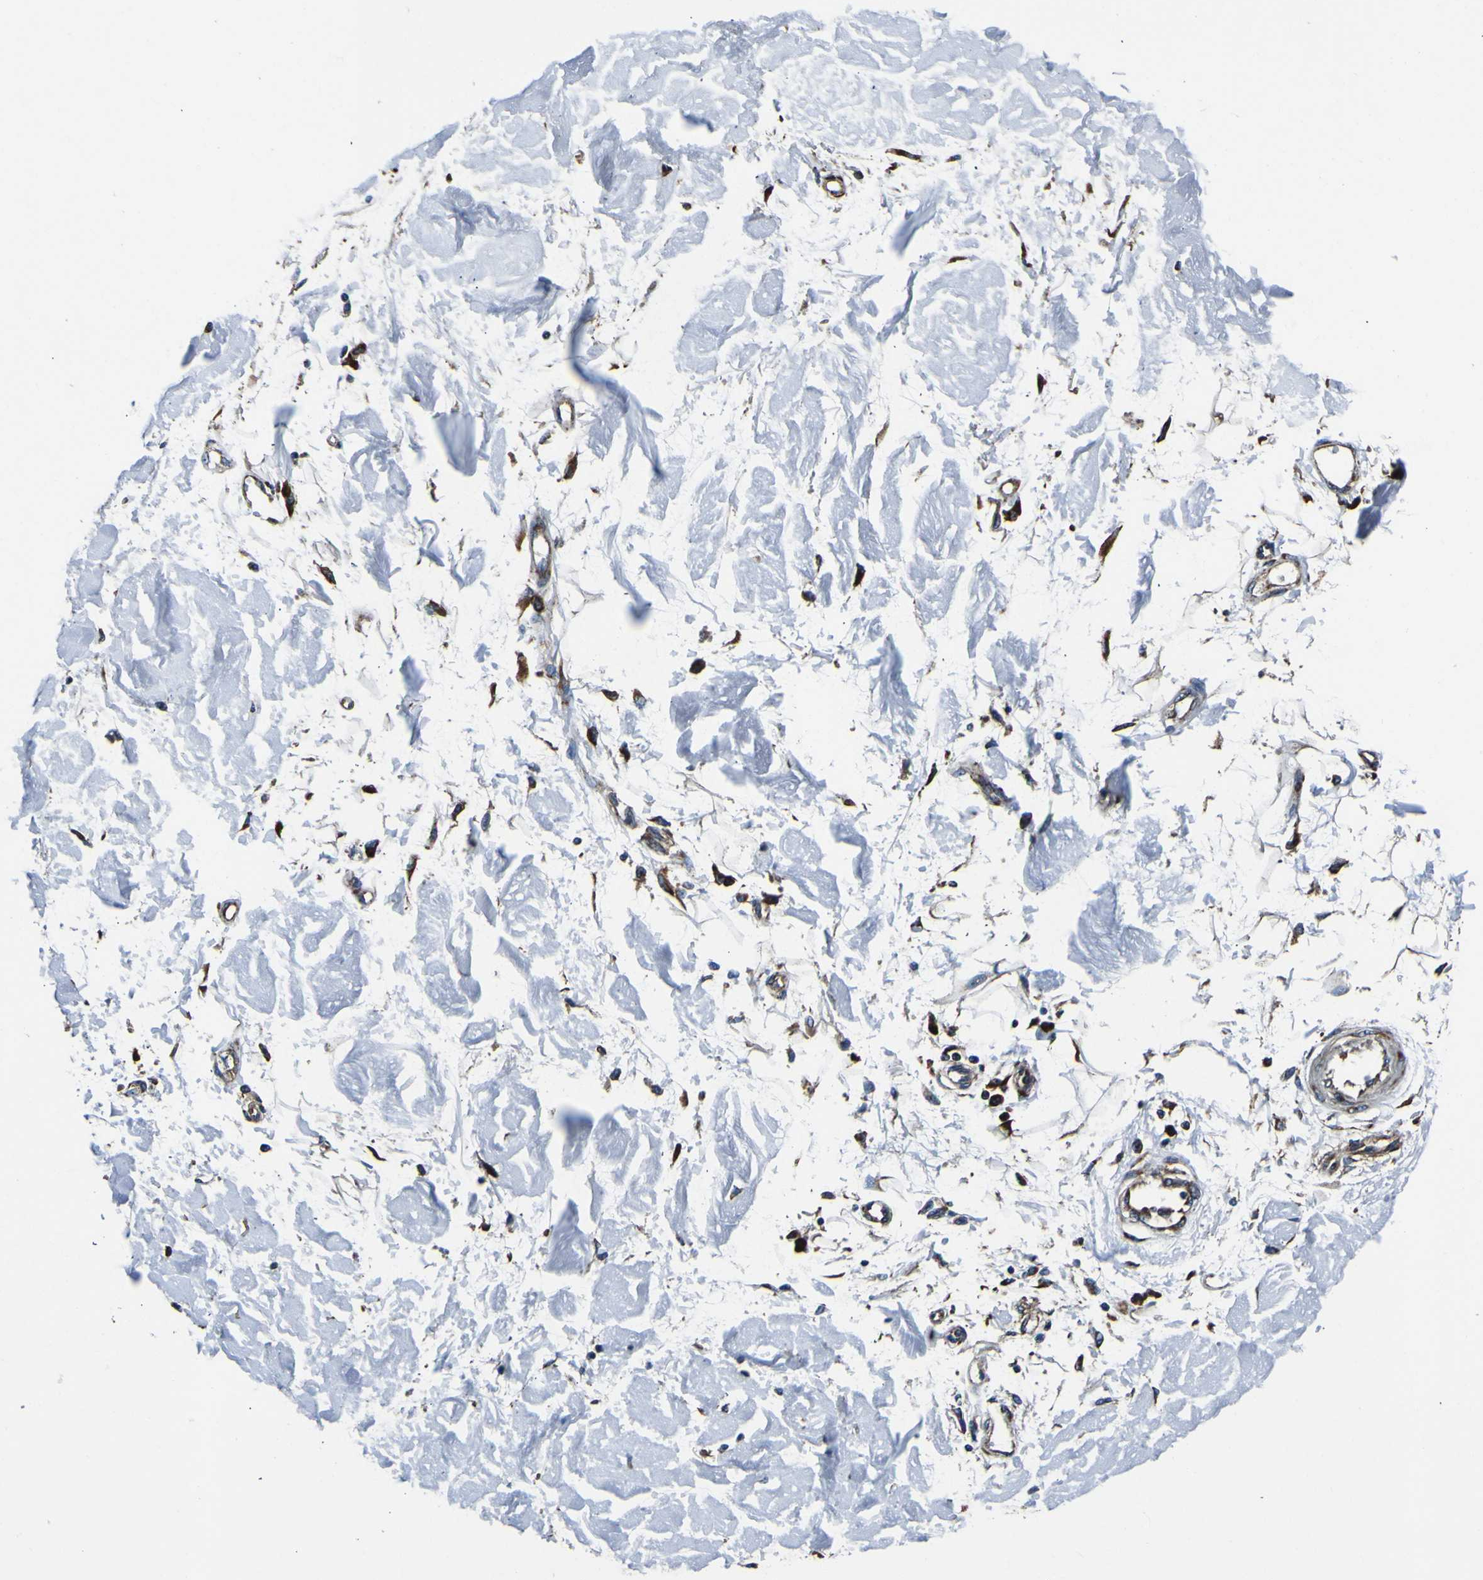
{"staining": {"intensity": "weak", "quantity": "25%-75%", "location": "cytoplasmic/membranous"}, "tissue": "adipose tissue", "cell_type": "Adipocytes", "image_type": "normal", "snomed": [{"axis": "morphology", "description": "Squamous cell carcinoma, NOS"}, {"axis": "topography", "description": "Skin"}], "caption": "Protein staining reveals weak cytoplasmic/membranous expression in about 25%-75% of adipocytes in benign adipose tissue. (Stains: DAB in brown, nuclei in blue, Microscopy: brightfield microscopy at high magnification).", "gene": "INPP5A", "patient": {"sex": "male", "age": 83}}